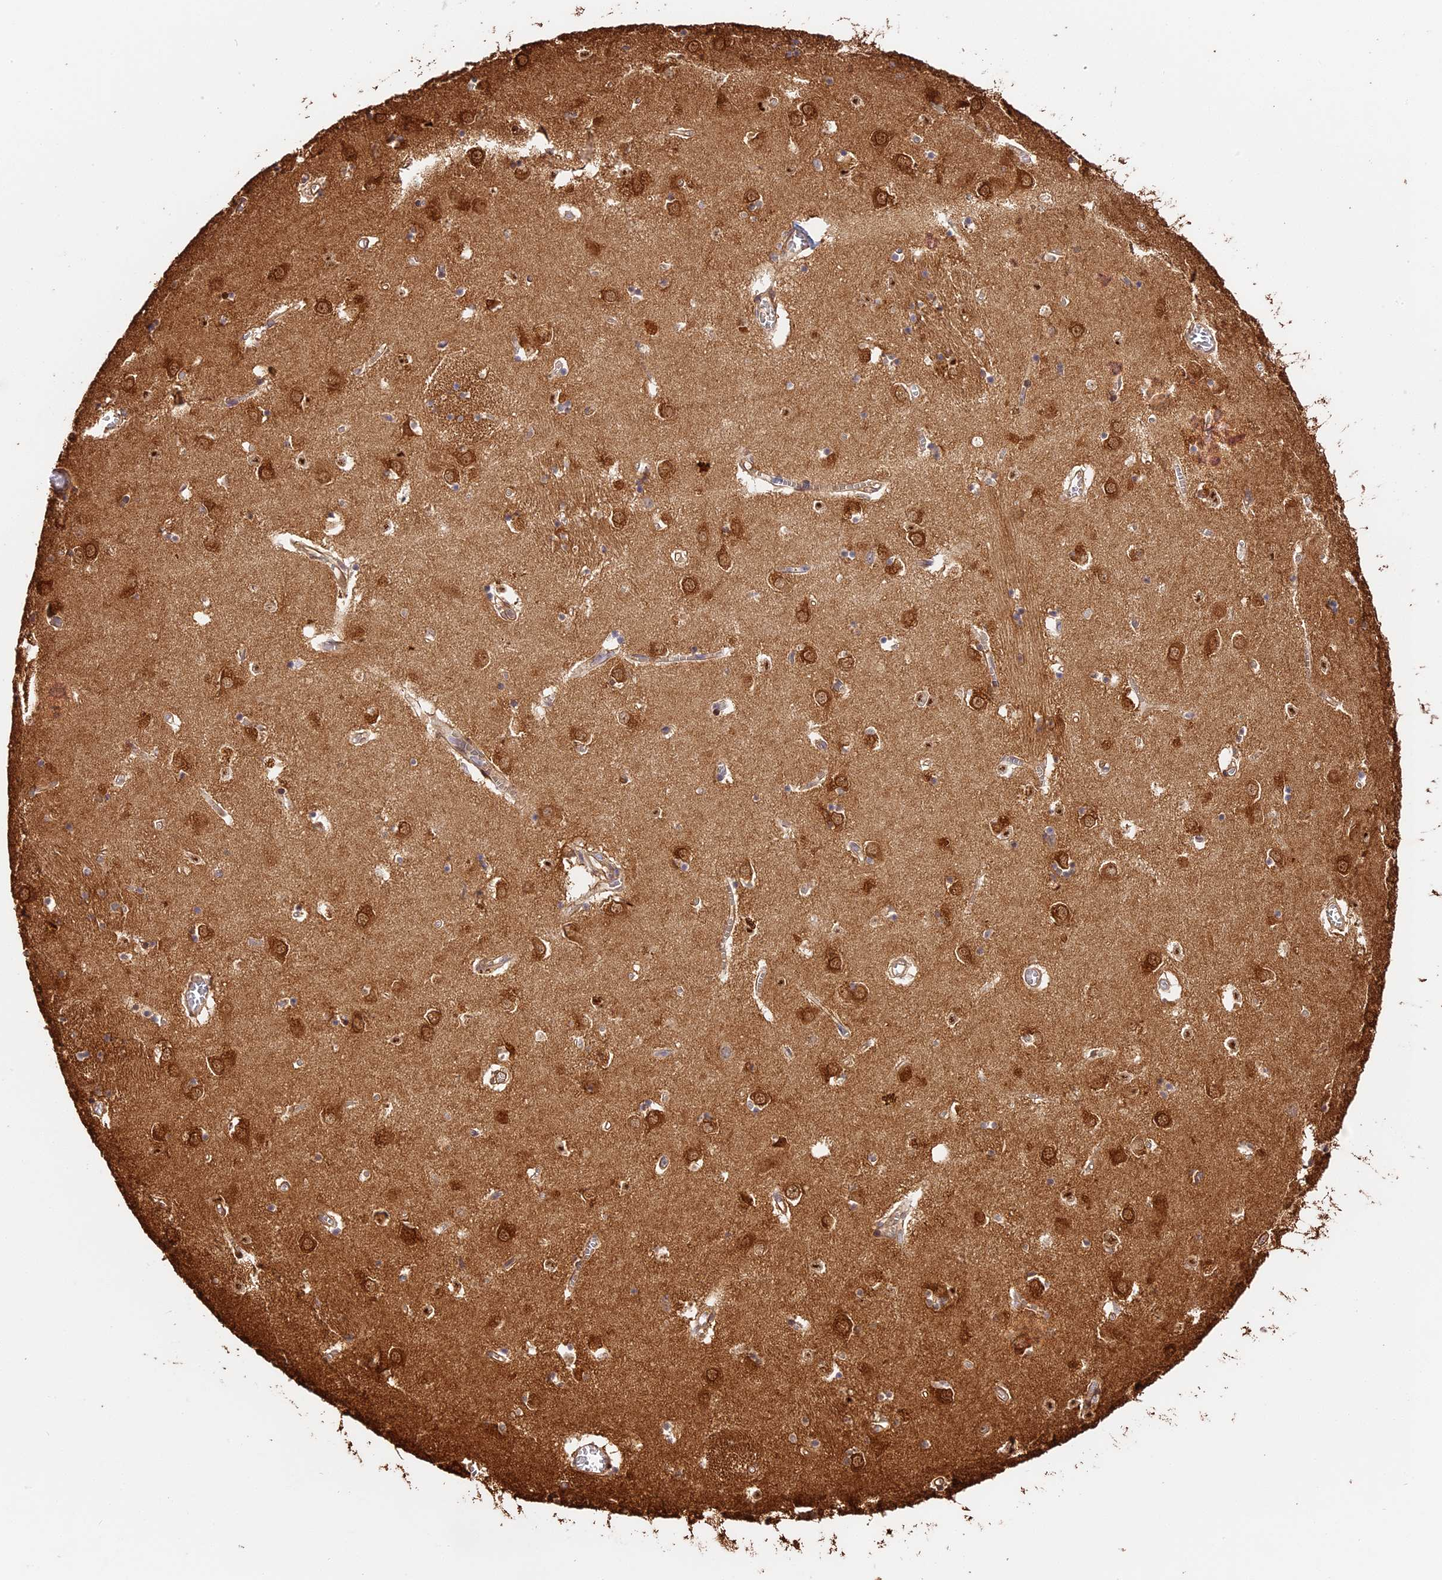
{"staining": {"intensity": "moderate", "quantity": ">75%", "location": "cytoplasmic/membranous,nuclear"}, "tissue": "caudate", "cell_type": "Glial cells", "image_type": "normal", "snomed": [{"axis": "morphology", "description": "Normal tissue, NOS"}, {"axis": "topography", "description": "Lateral ventricle wall"}], "caption": "The histopathology image reveals immunohistochemical staining of unremarkable caudate. There is moderate cytoplasmic/membranous,nuclear expression is appreciated in about >75% of glial cells. (brown staining indicates protein expression, while blue staining denotes nuclei).", "gene": "PPP1R37", "patient": {"sex": "male", "age": 70}}